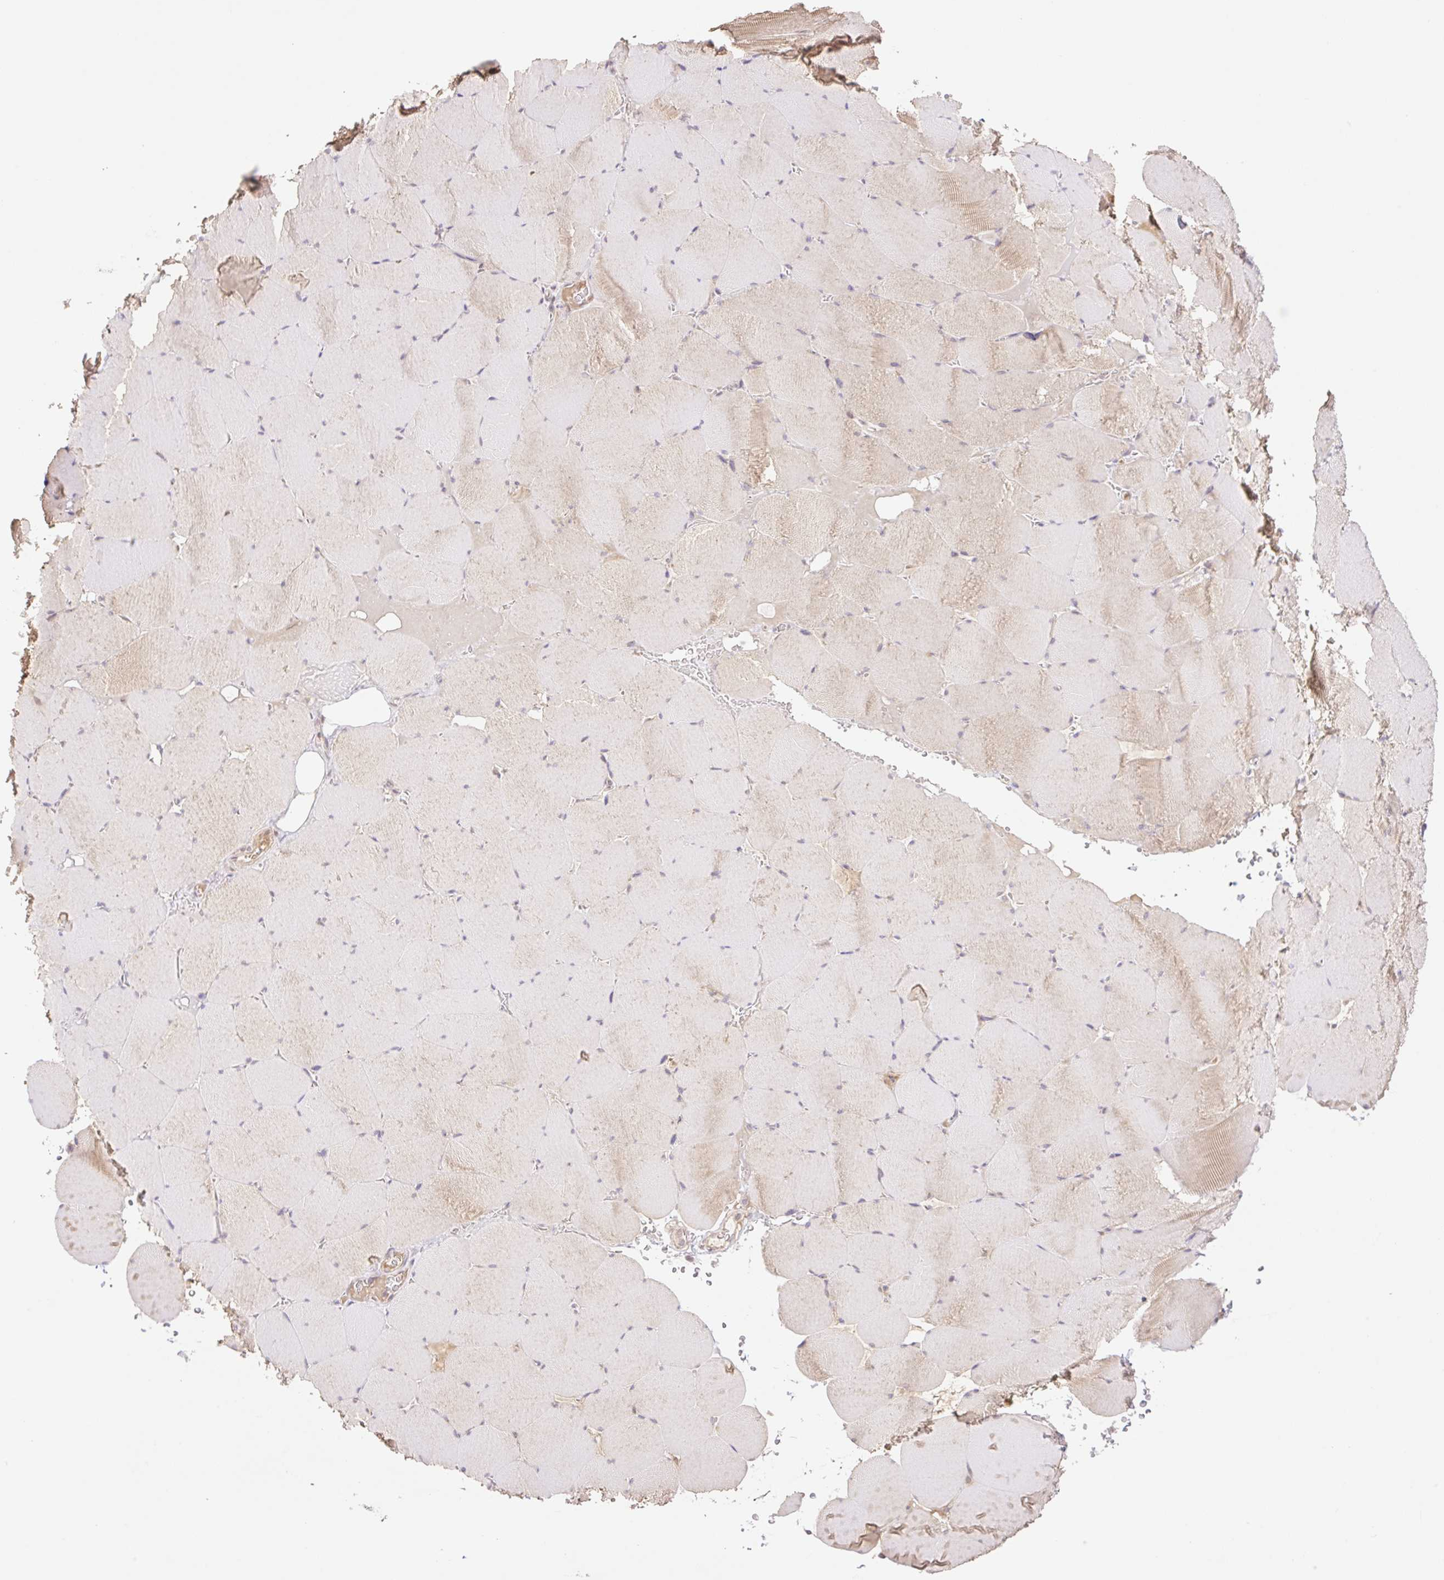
{"staining": {"intensity": "moderate", "quantity": "<25%", "location": "cytoplasmic/membranous"}, "tissue": "skeletal muscle", "cell_type": "Myocytes", "image_type": "normal", "snomed": [{"axis": "morphology", "description": "Normal tissue, NOS"}, {"axis": "topography", "description": "Skeletal muscle"}, {"axis": "topography", "description": "Head-Neck"}], "caption": "This image shows immunohistochemistry (IHC) staining of benign skeletal muscle, with low moderate cytoplasmic/membranous positivity in approximately <25% of myocytes.", "gene": "VPS25", "patient": {"sex": "male", "age": 66}}